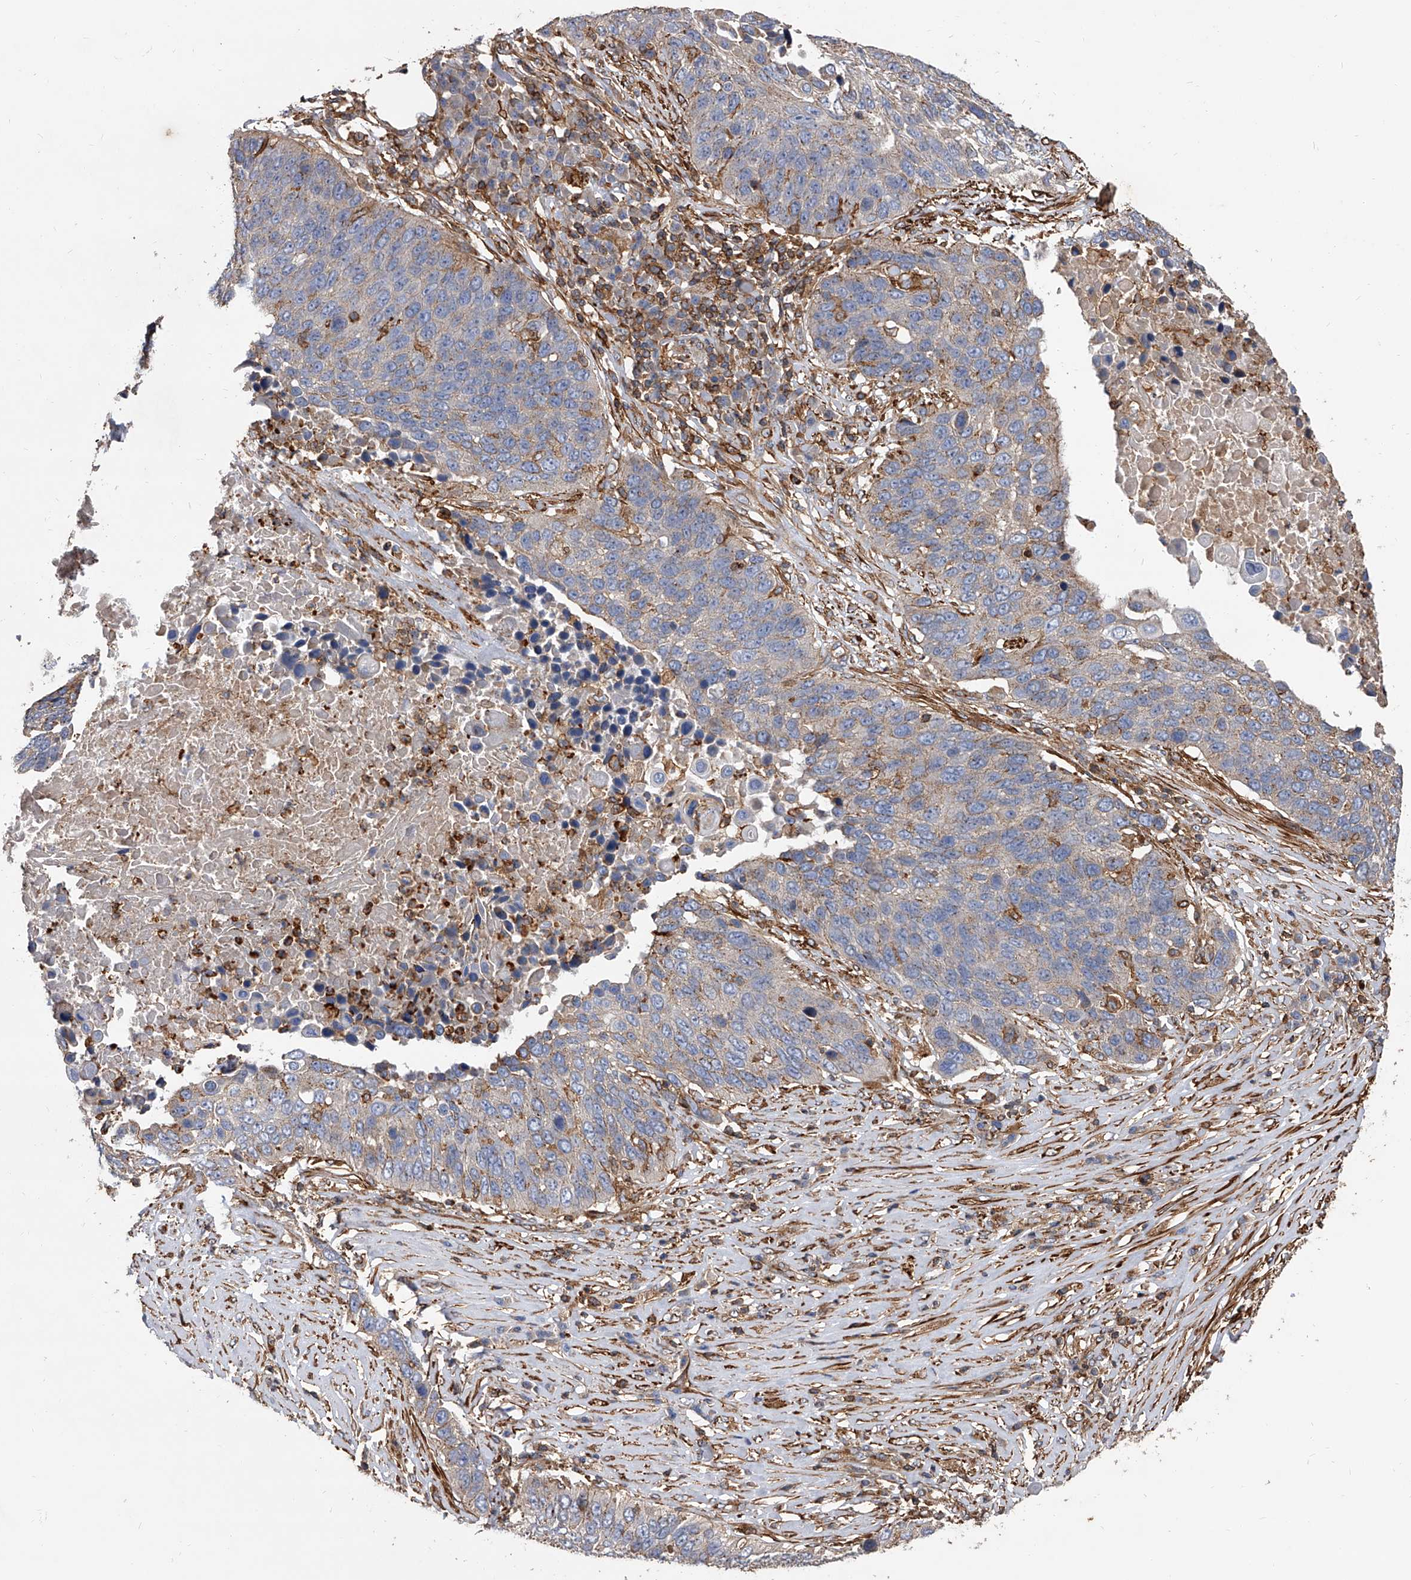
{"staining": {"intensity": "weak", "quantity": "<25%", "location": "cytoplasmic/membranous"}, "tissue": "lung cancer", "cell_type": "Tumor cells", "image_type": "cancer", "snomed": [{"axis": "morphology", "description": "Squamous cell carcinoma, NOS"}, {"axis": "topography", "description": "Lung"}], "caption": "A high-resolution image shows immunohistochemistry (IHC) staining of squamous cell carcinoma (lung), which shows no significant staining in tumor cells. (Immunohistochemistry, brightfield microscopy, high magnification).", "gene": "PISD", "patient": {"sex": "male", "age": 66}}